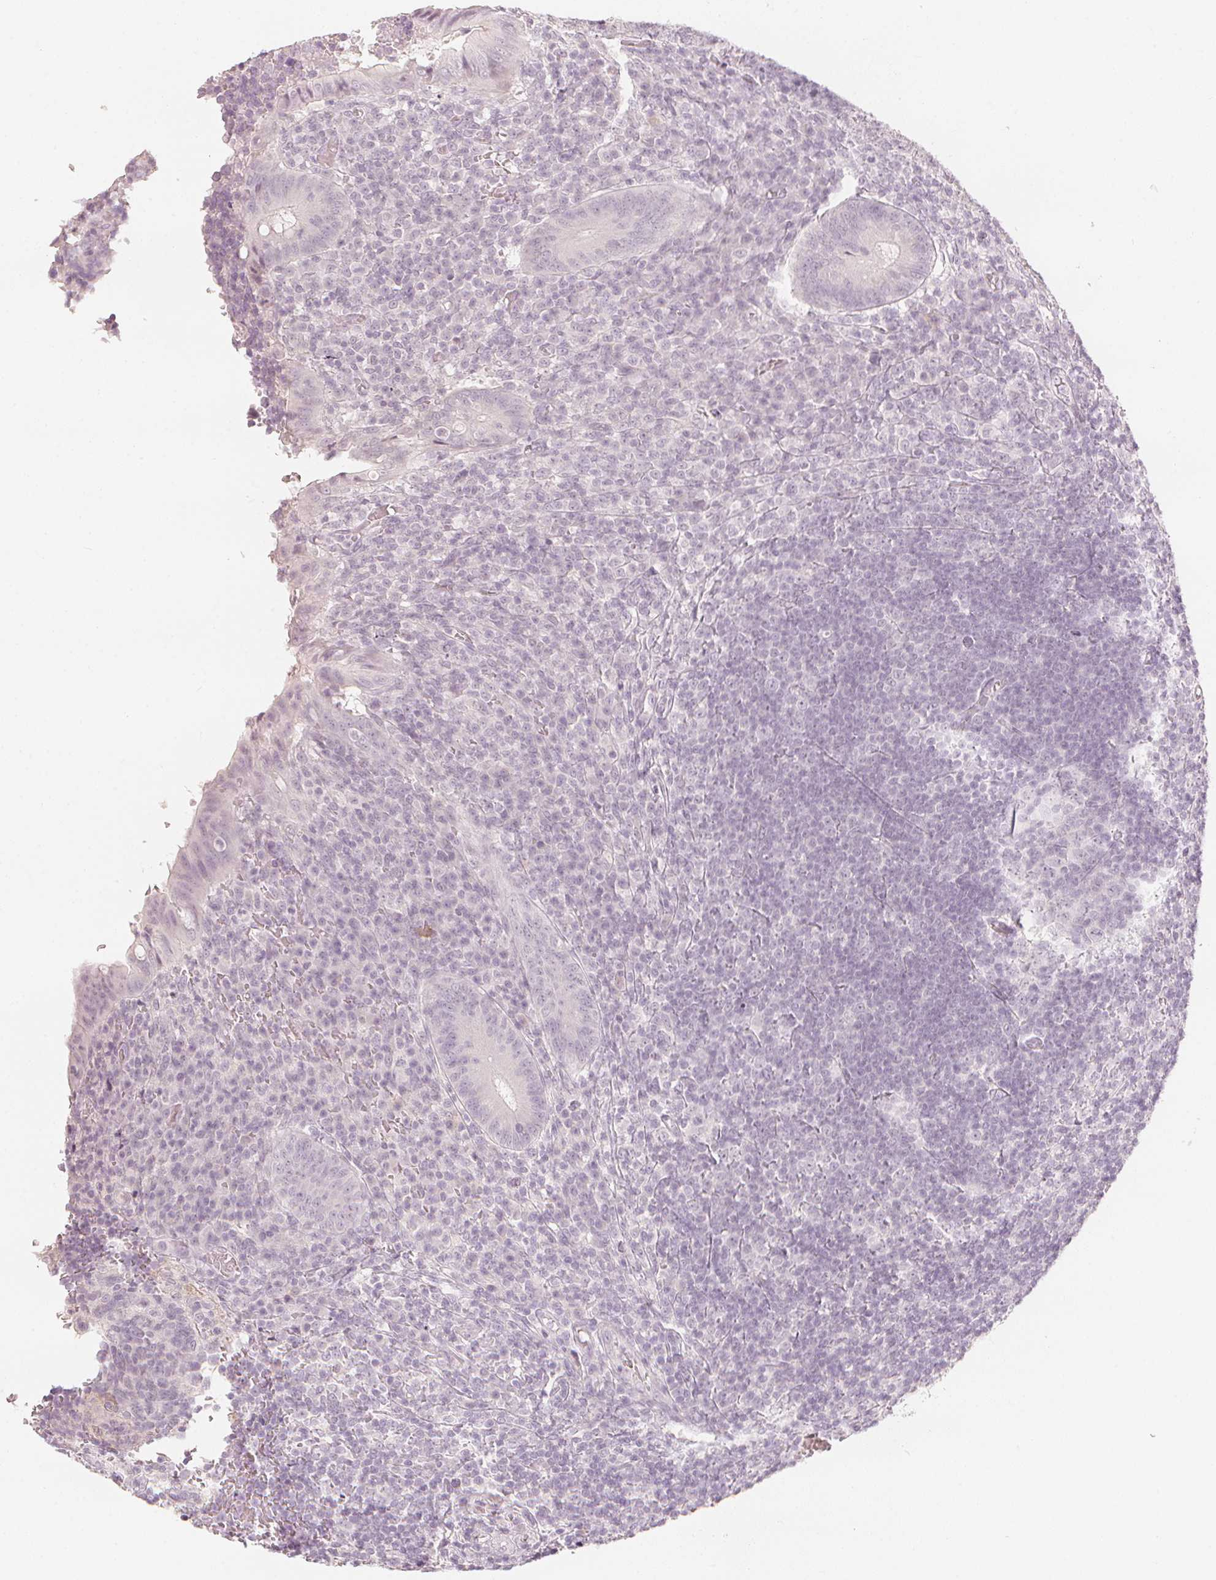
{"staining": {"intensity": "negative", "quantity": "none", "location": "none"}, "tissue": "appendix", "cell_type": "Glandular cells", "image_type": "normal", "snomed": [{"axis": "morphology", "description": "Normal tissue, NOS"}, {"axis": "topography", "description": "Appendix"}], "caption": "DAB (3,3'-diaminobenzidine) immunohistochemical staining of normal appendix shows no significant staining in glandular cells. Nuclei are stained in blue.", "gene": "CALB1", "patient": {"sex": "male", "age": 18}}